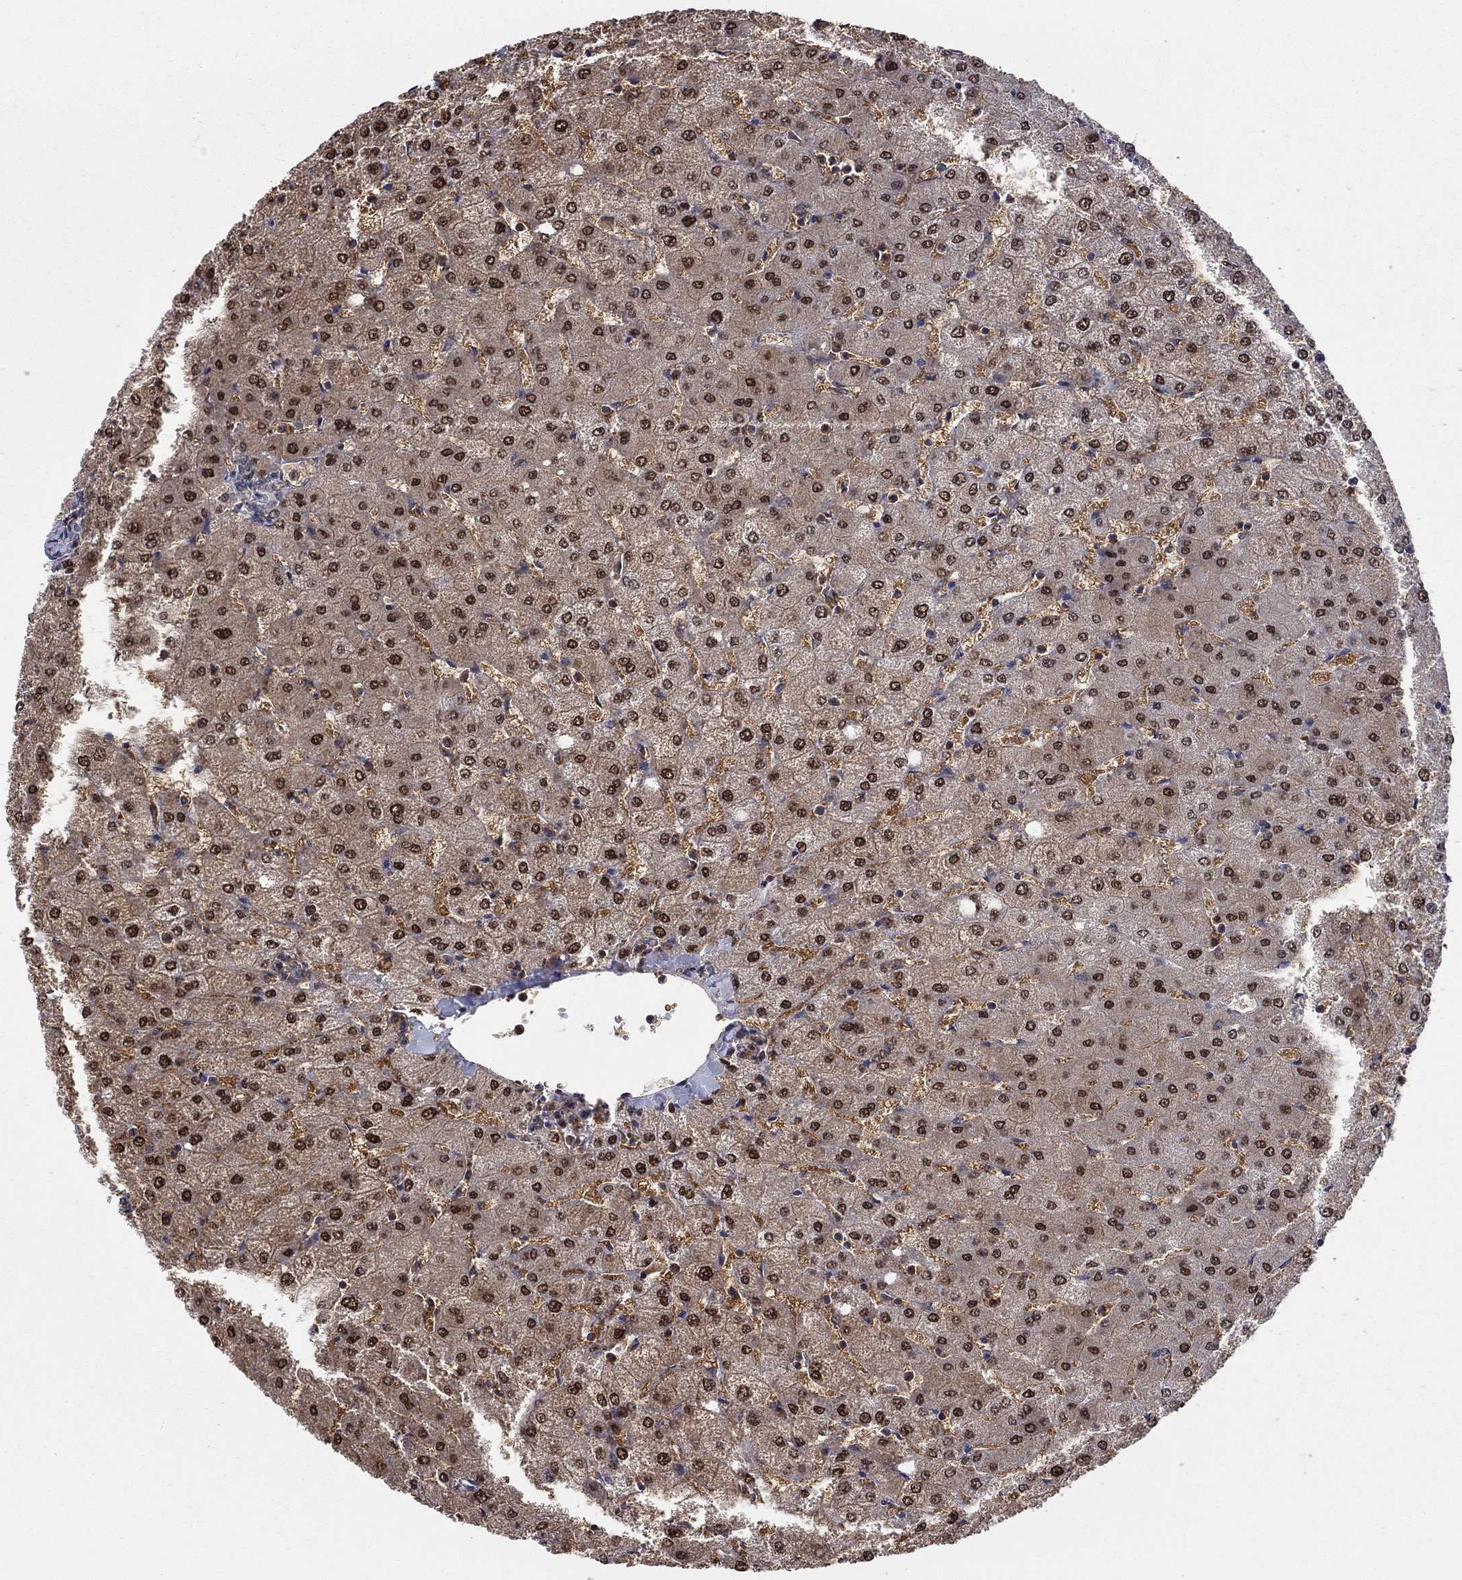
{"staining": {"intensity": "negative", "quantity": "none", "location": "none"}, "tissue": "liver", "cell_type": "Cholangiocytes", "image_type": "normal", "snomed": [{"axis": "morphology", "description": "Normal tissue, NOS"}, {"axis": "topography", "description": "Liver"}], "caption": "An immunohistochemistry histopathology image of normal liver is shown. There is no staining in cholangiocytes of liver. Nuclei are stained in blue.", "gene": "ZNF594", "patient": {"sex": "female", "age": 54}}